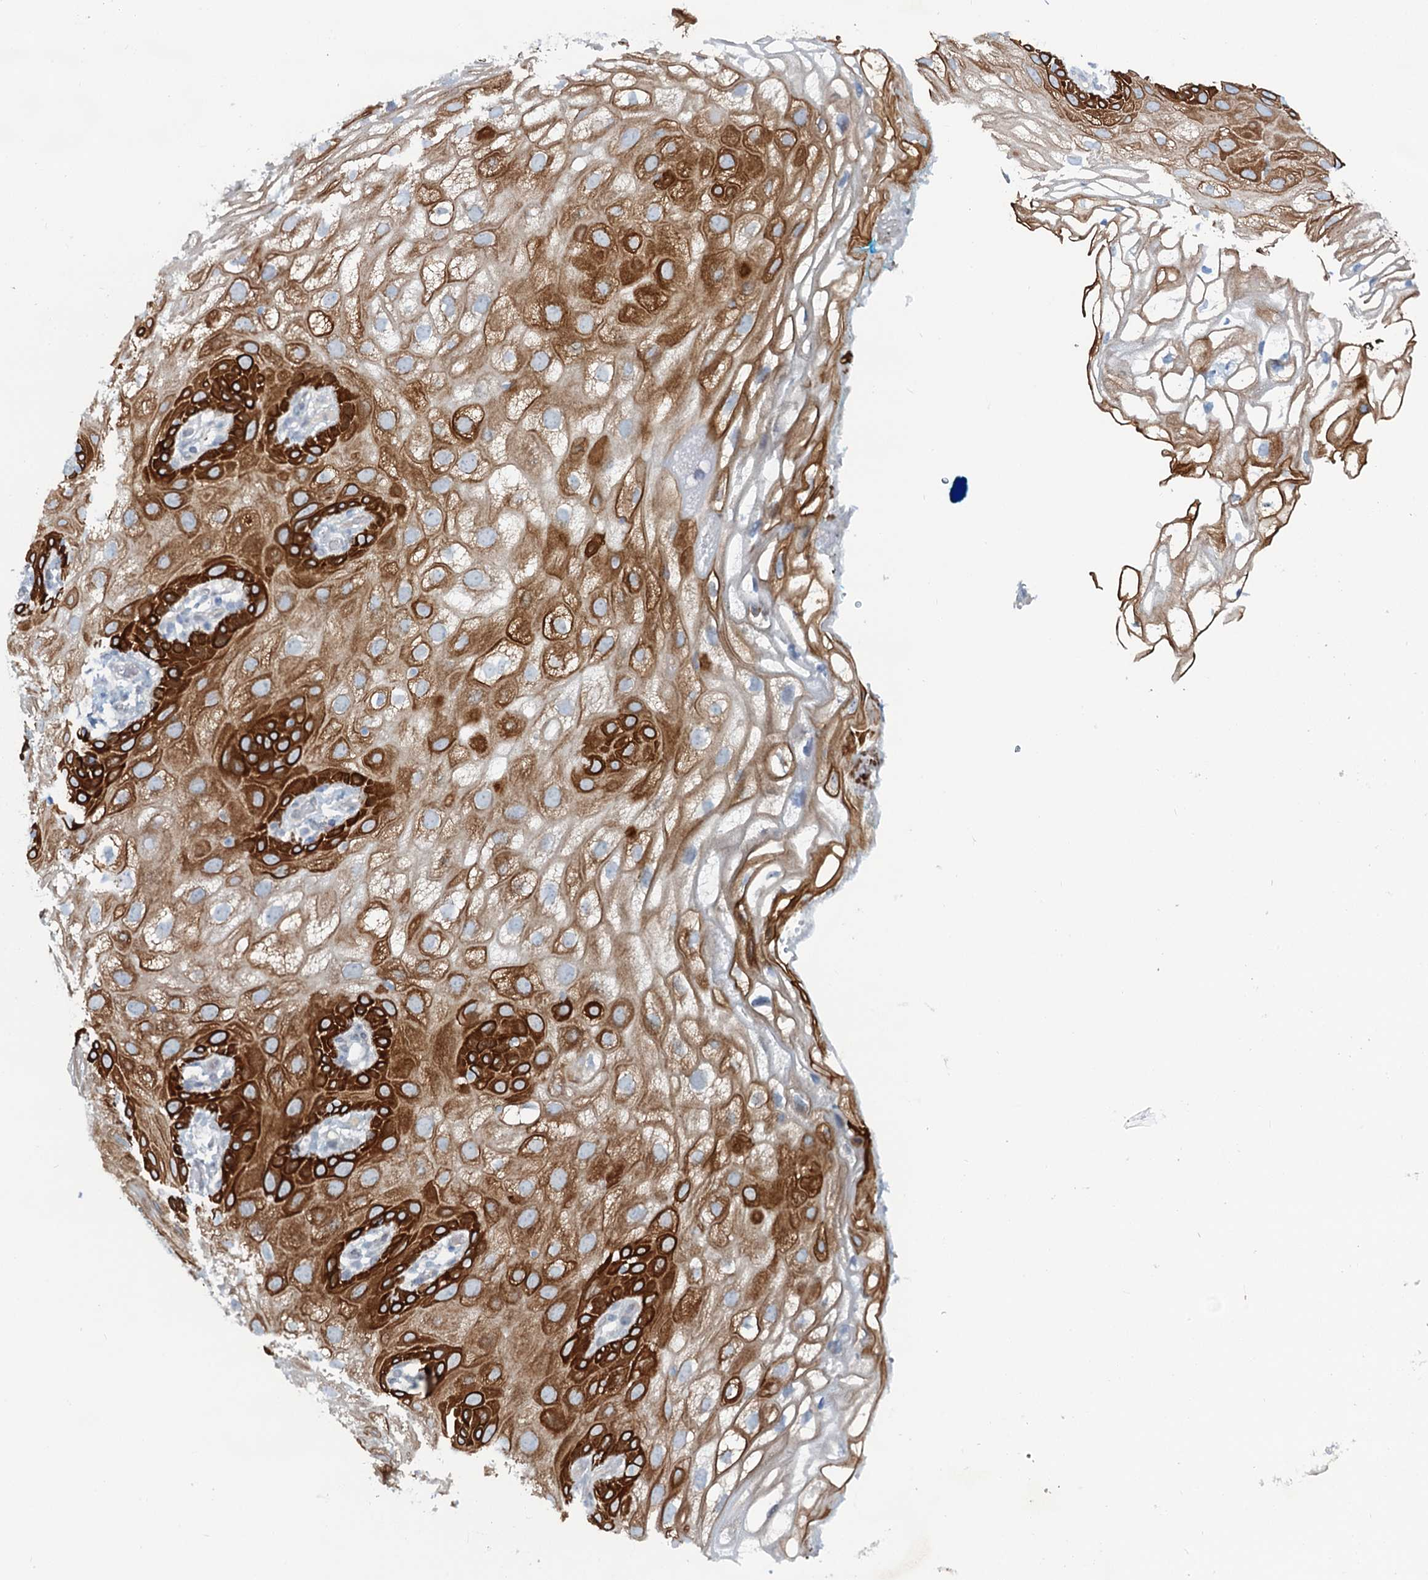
{"staining": {"intensity": "strong", "quantity": ">75%", "location": "cytoplasmic/membranous"}, "tissue": "vagina", "cell_type": "Squamous epithelial cells", "image_type": "normal", "snomed": [{"axis": "morphology", "description": "Normal tissue, NOS"}, {"axis": "topography", "description": "Vagina"}], "caption": "Strong cytoplasmic/membranous positivity for a protein is seen in about >75% of squamous epithelial cells of unremarkable vagina using IHC.", "gene": "ASTE1", "patient": {"sex": "female", "age": 68}}